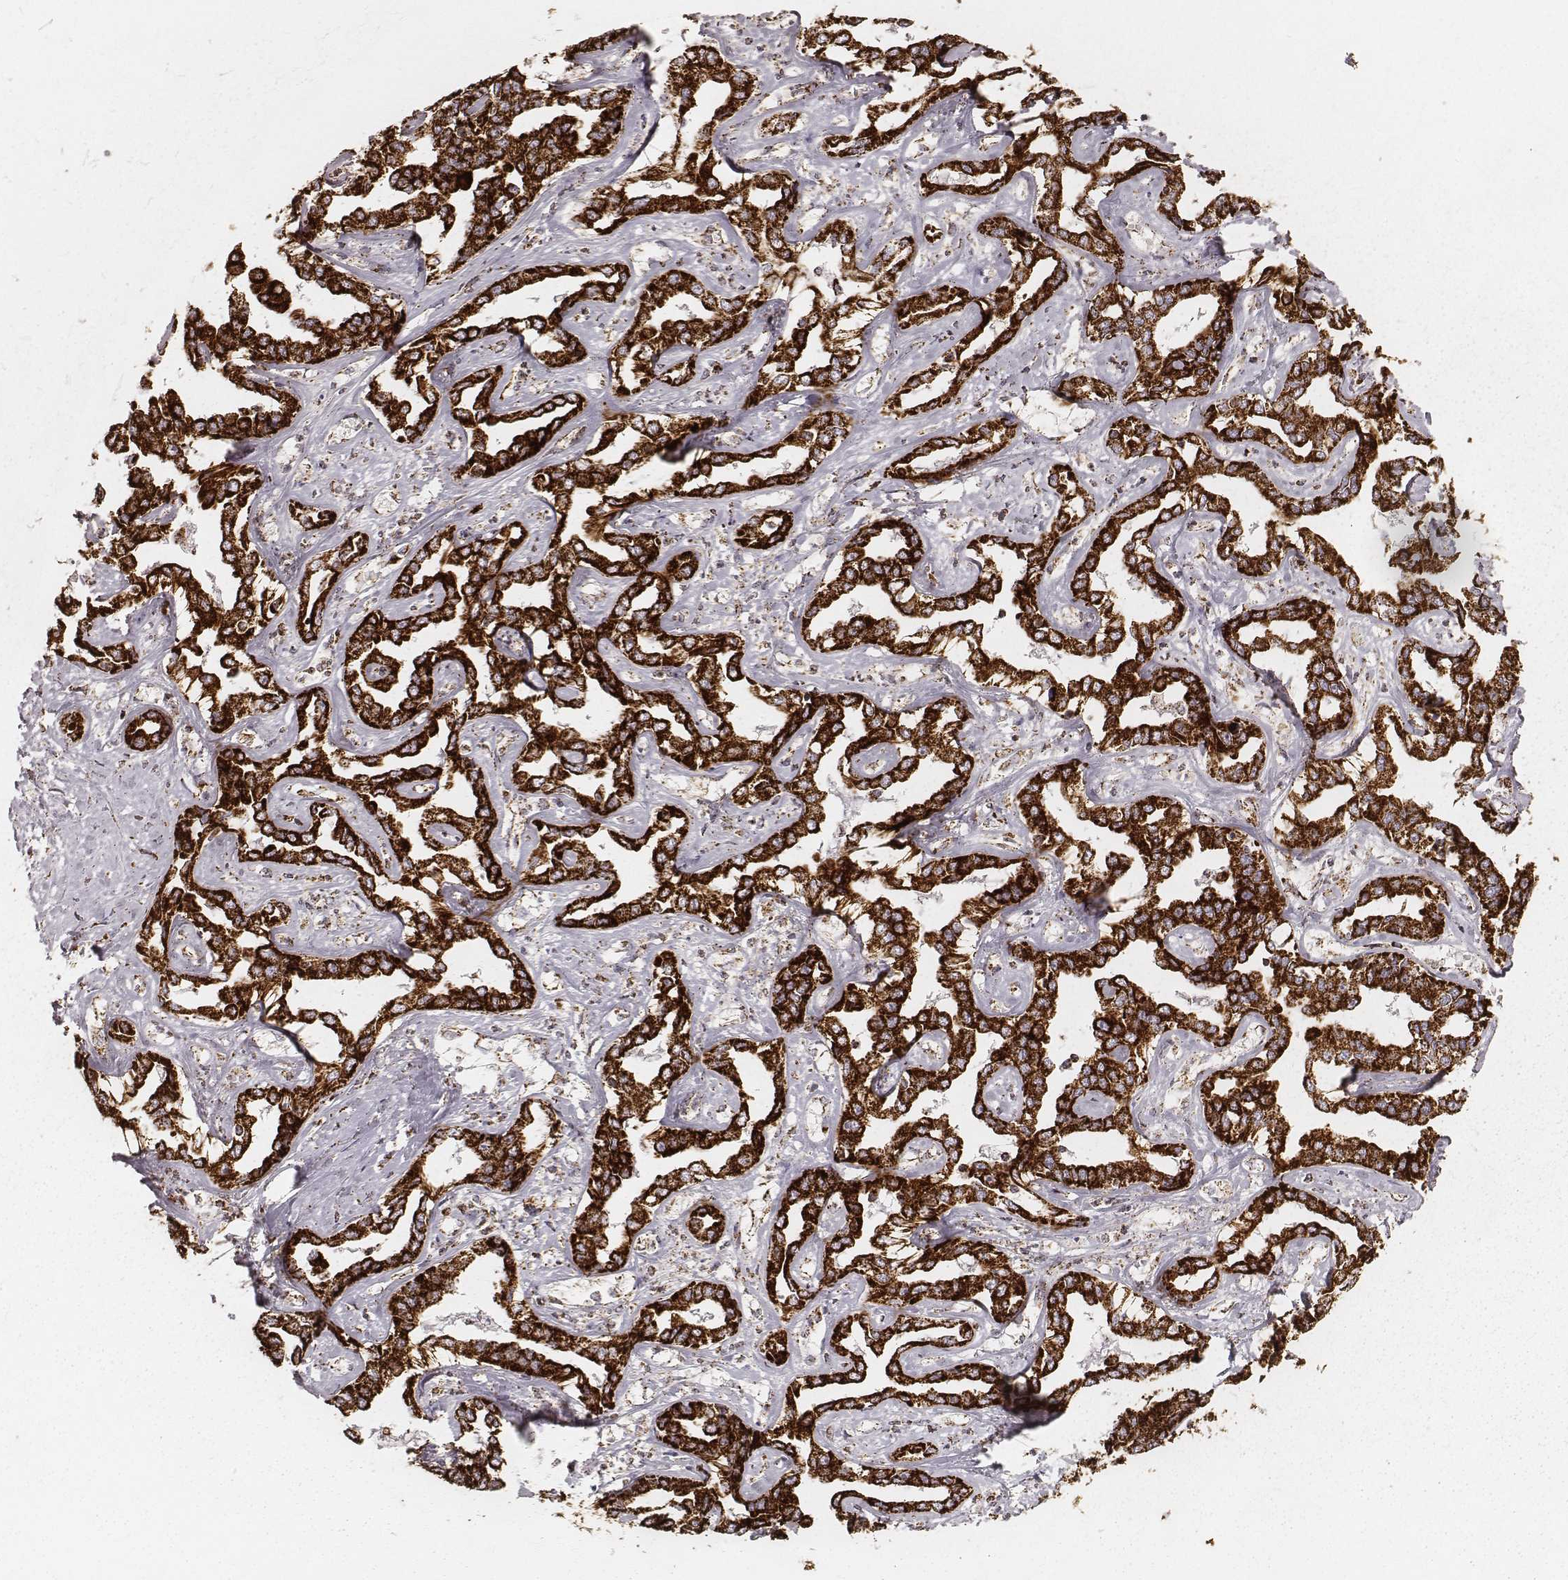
{"staining": {"intensity": "strong", "quantity": ">75%", "location": "cytoplasmic/membranous"}, "tissue": "liver cancer", "cell_type": "Tumor cells", "image_type": "cancer", "snomed": [{"axis": "morphology", "description": "Cholangiocarcinoma"}, {"axis": "topography", "description": "Liver"}], "caption": "Immunohistochemistry of human liver cancer demonstrates high levels of strong cytoplasmic/membranous positivity in approximately >75% of tumor cells. (DAB (3,3'-diaminobenzidine) IHC, brown staining for protein, blue staining for nuclei).", "gene": "CS", "patient": {"sex": "male", "age": 59}}